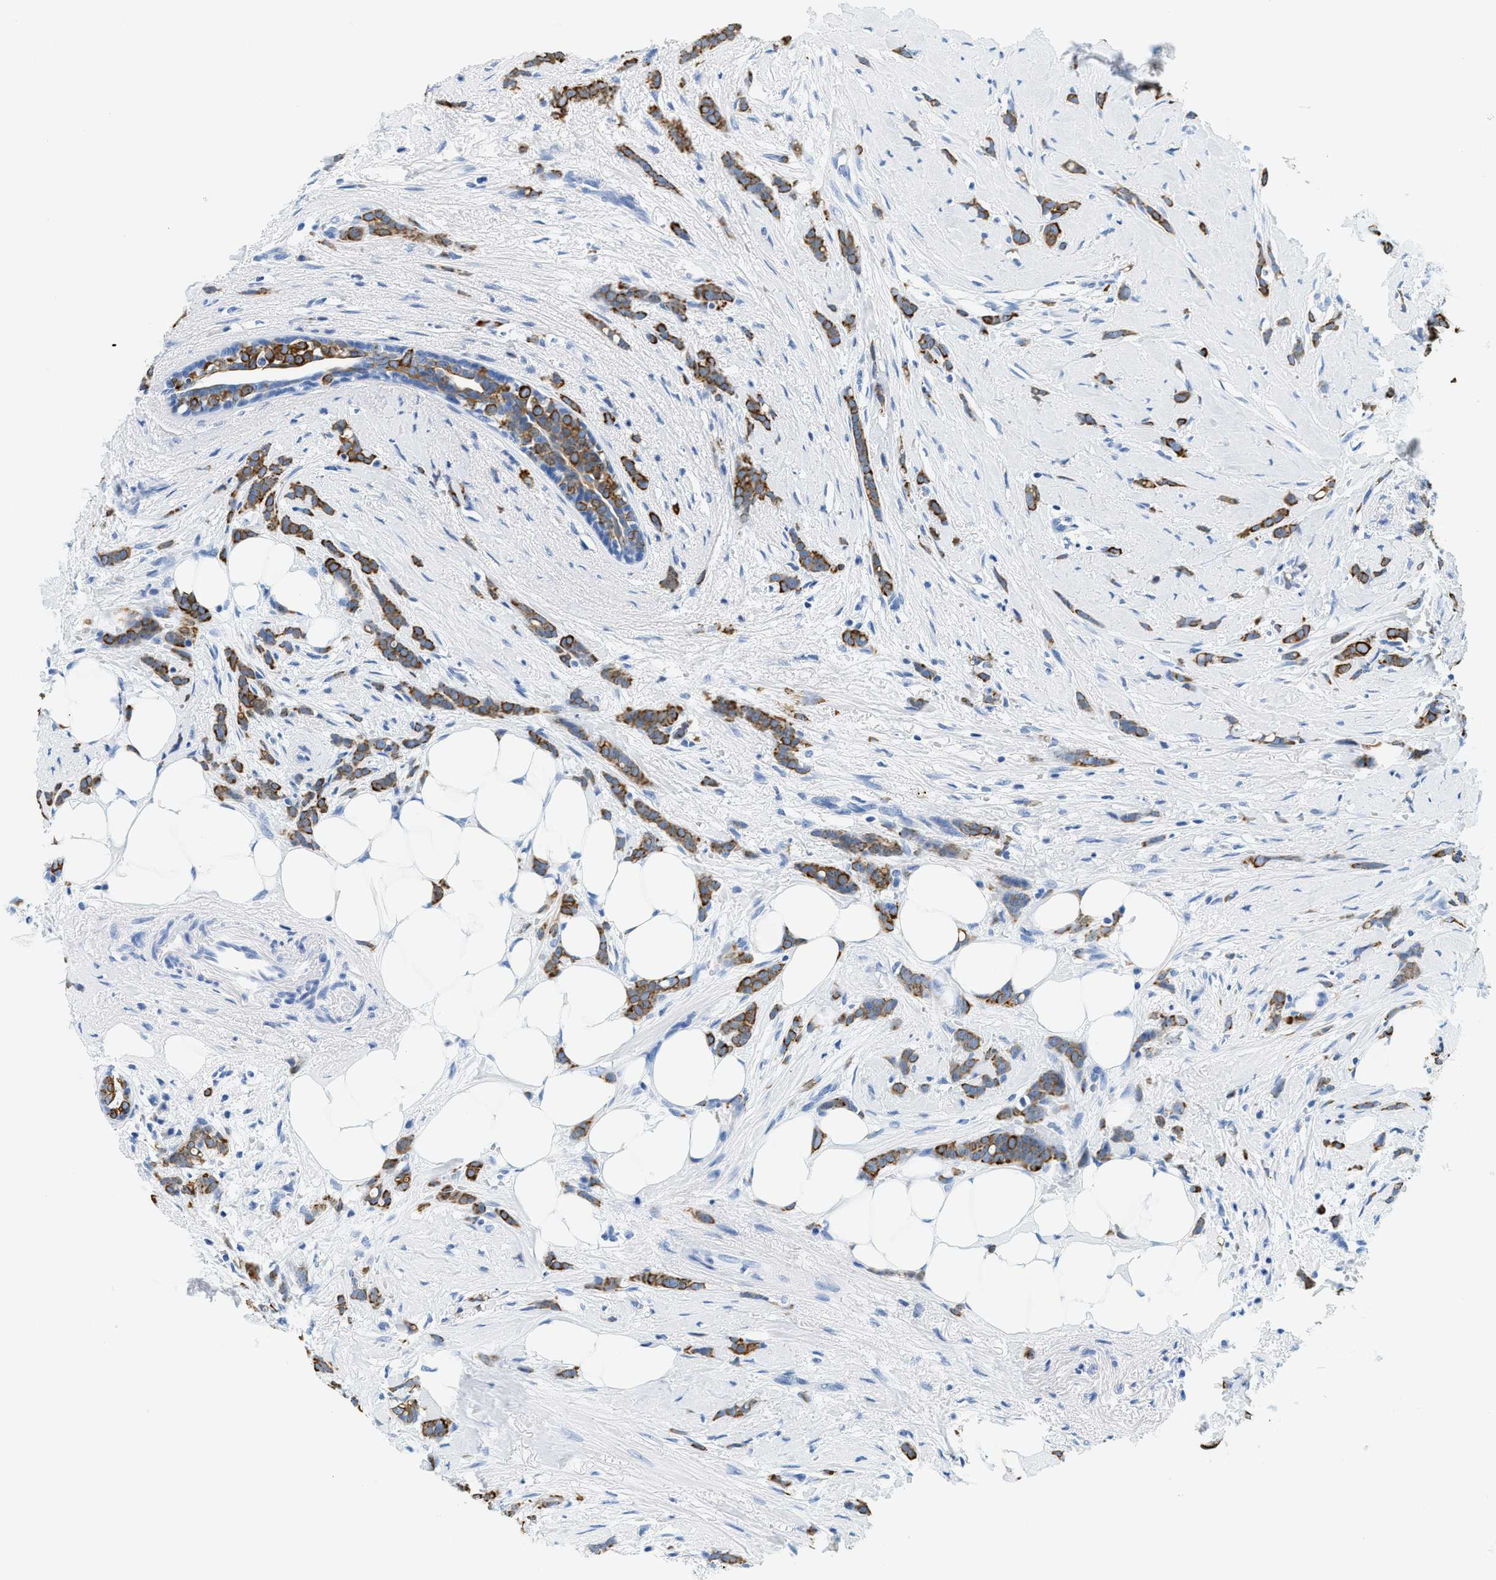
{"staining": {"intensity": "strong", "quantity": ">75%", "location": "cytoplasmic/membranous"}, "tissue": "breast cancer", "cell_type": "Tumor cells", "image_type": "cancer", "snomed": [{"axis": "morphology", "description": "Lobular carcinoma, in situ"}, {"axis": "morphology", "description": "Lobular carcinoma"}, {"axis": "topography", "description": "Breast"}], "caption": "This photomicrograph exhibits IHC staining of human breast lobular carcinoma, with high strong cytoplasmic/membranous expression in approximately >75% of tumor cells.", "gene": "STXBP2", "patient": {"sex": "female", "age": 41}}